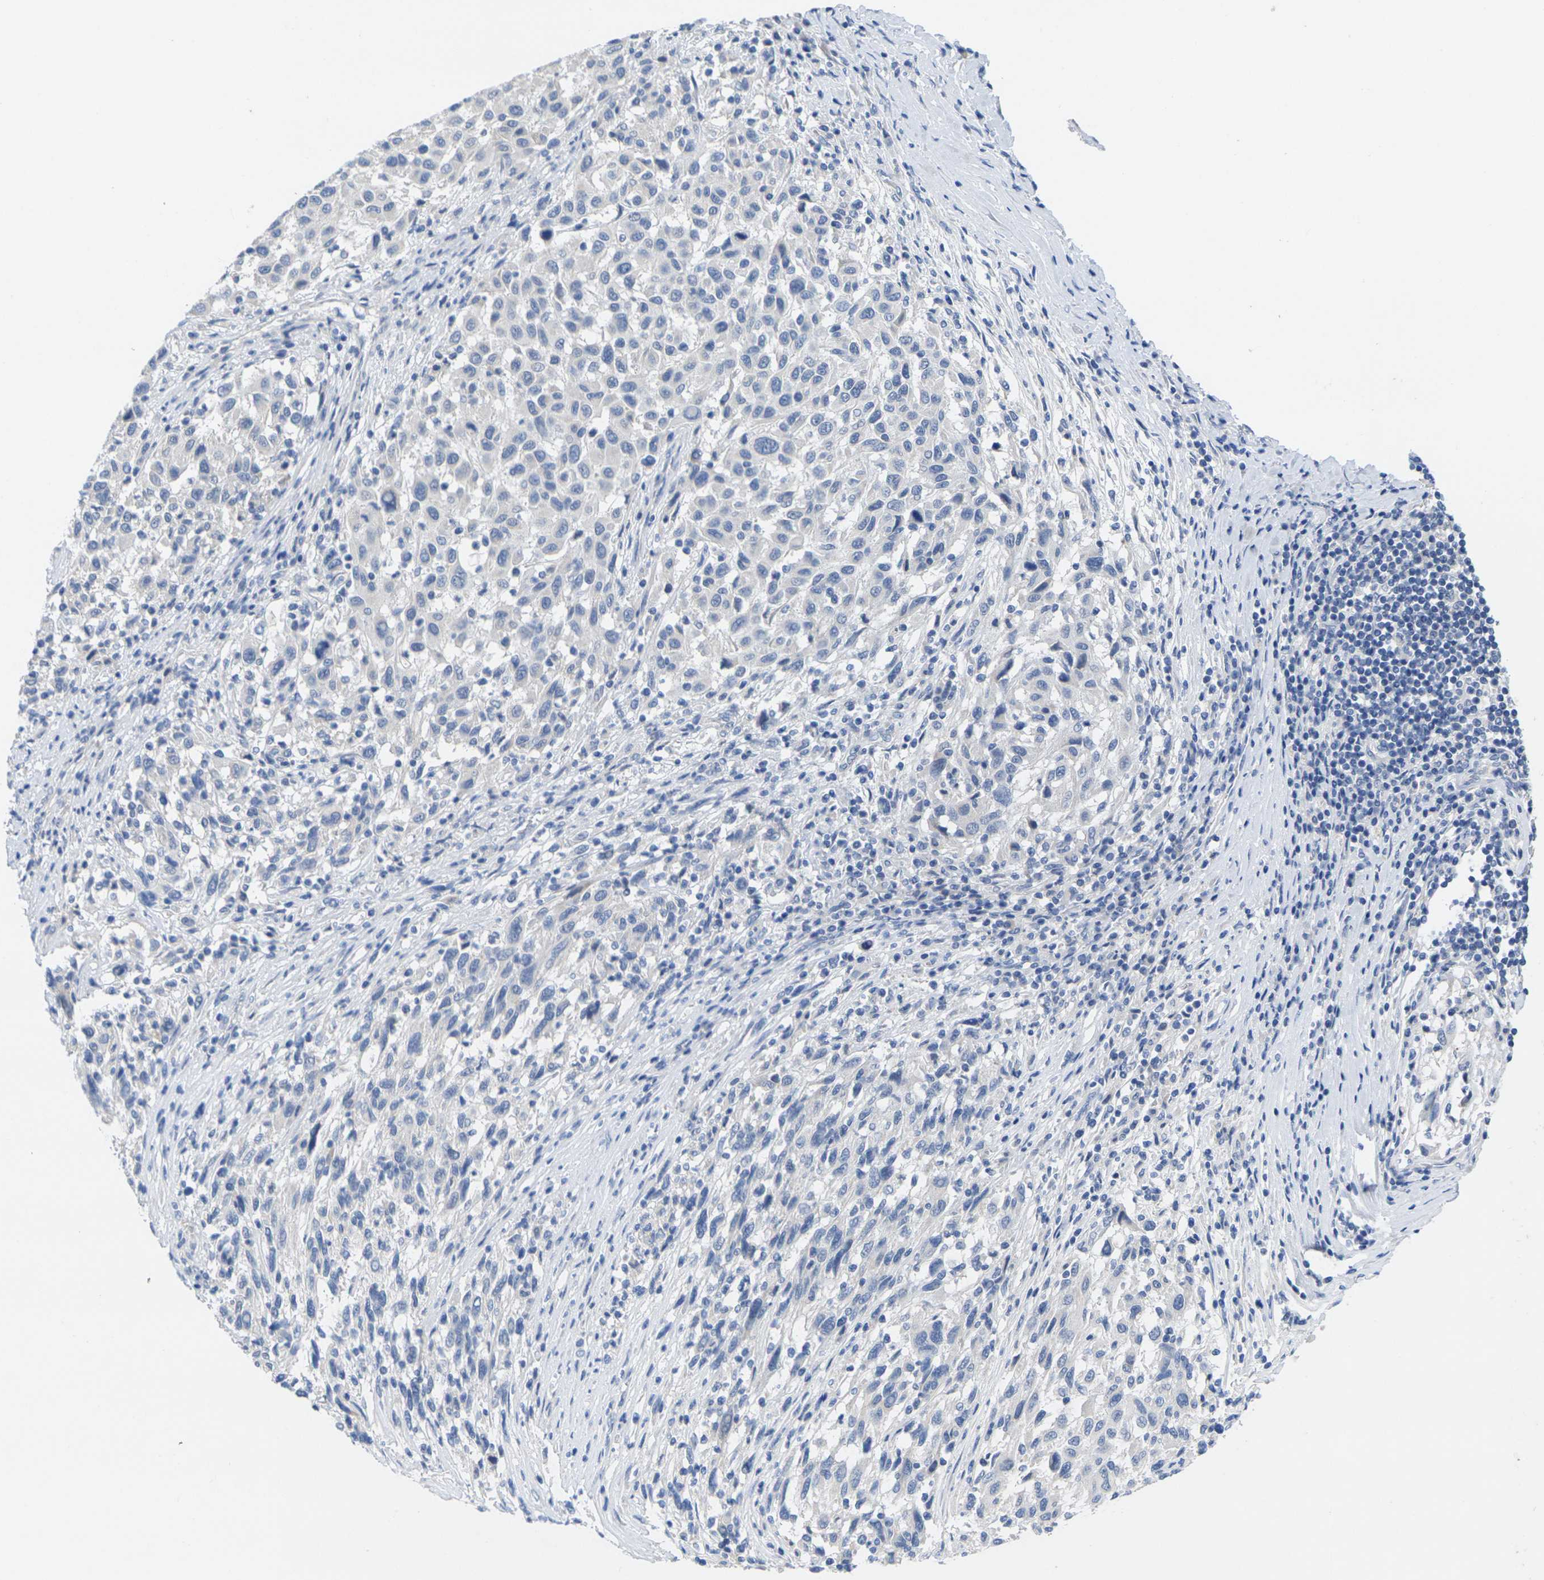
{"staining": {"intensity": "negative", "quantity": "none", "location": "none"}, "tissue": "melanoma", "cell_type": "Tumor cells", "image_type": "cancer", "snomed": [{"axis": "morphology", "description": "Malignant melanoma, Metastatic site"}, {"axis": "topography", "description": "Lymph node"}], "caption": "The photomicrograph reveals no staining of tumor cells in malignant melanoma (metastatic site).", "gene": "TNNI3", "patient": {"sex": "male", "age": 61}}